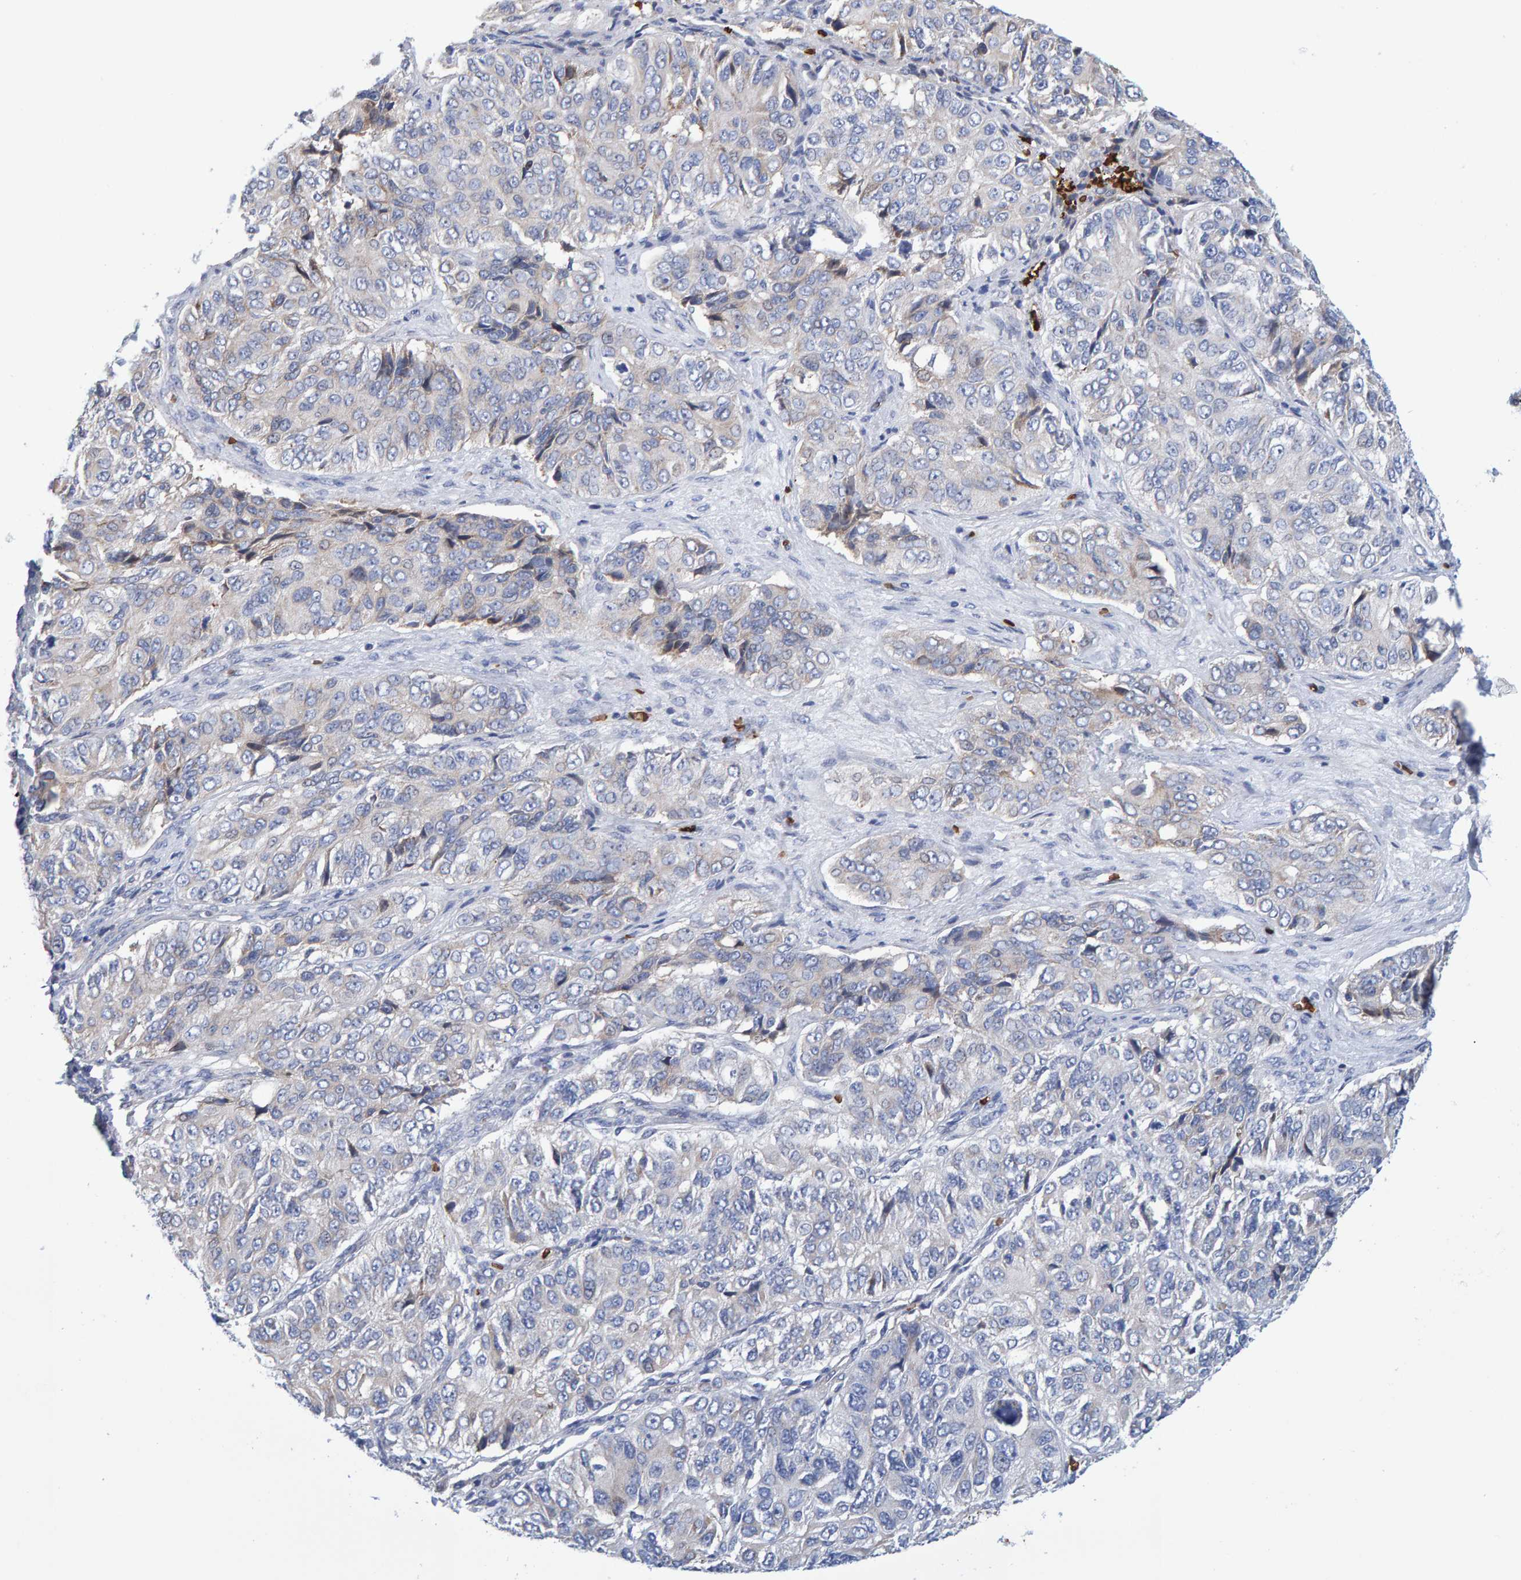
{"staining": {"intensity": "weak", "quantity": ">75%", "location": "cytoplasmic/membranous"}, "tissue": "ovarian cancer", "cell_type": "Tumor cells", "image_type": "cancer", "snomed": [{"axis": "morphology", "description": "Carcinoma, endometroid"}, {"axis": "topography", "description": "Ovary"}], "caption": "This is an image of IHC staining of ovarian cancer (endometroid carcinoma), which shows weak positivity in the cytoplasmic/membranous of tumor cells.", "gene": "VPS9D1", "patient": {"sex": "female", "age": 51}}